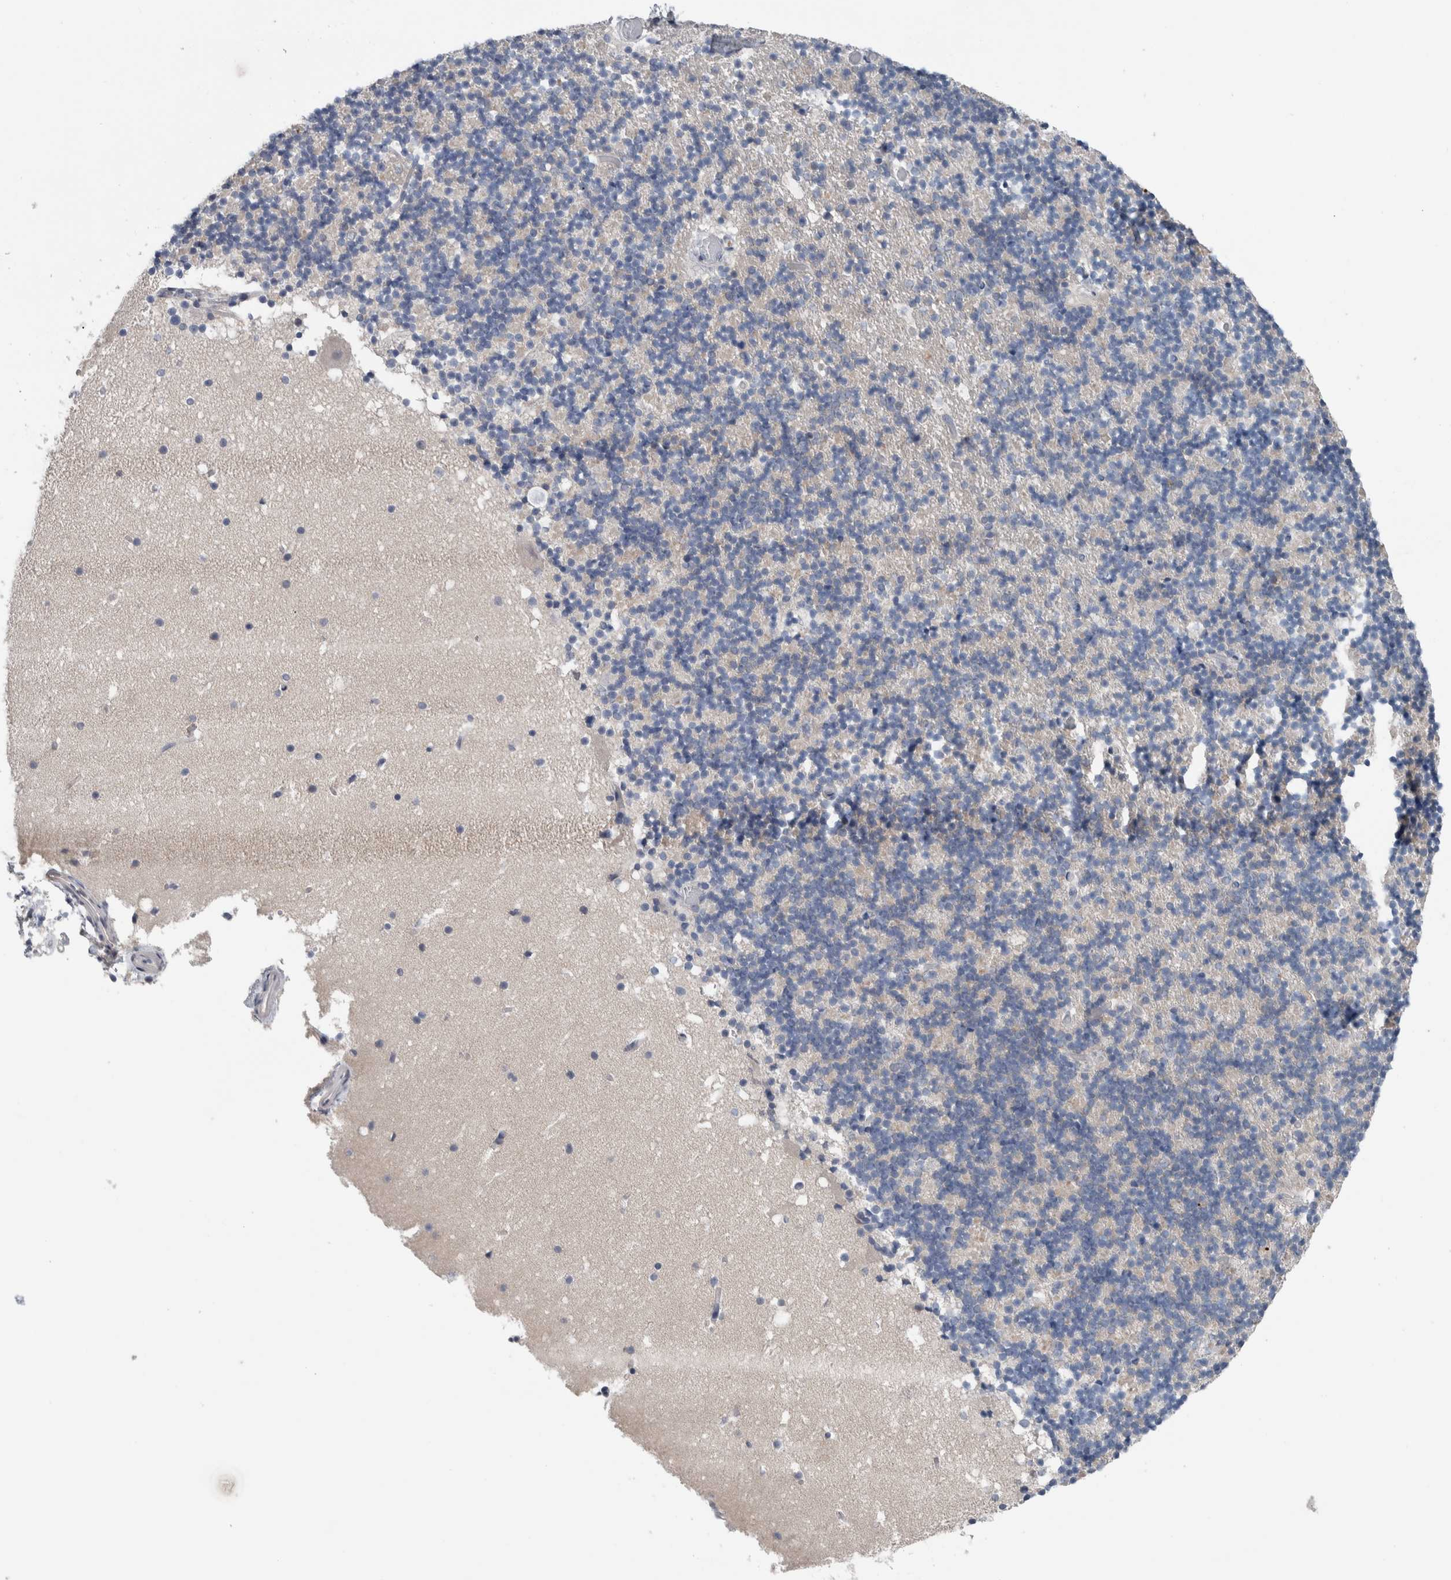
{"staining": {"intensity": "negative", "quantity": "none", "location": "none"}, "tissue": "cerebellum", "cell_type": "Cells in granular layer", "image_type": "normal", "snomed": [{"axis": "morphology", "description": "Normal tissue, NOS"}, {"axis": "topography", "description": "Cerebellum"}], "caption": "There is no significant staining in cells in granular layer of cerebellum. (DAB (3,3'-diaminobenzidine) IHC, high magnification).", "gene": "CRNN", "patient": {"sex": "male", "age": 57}}